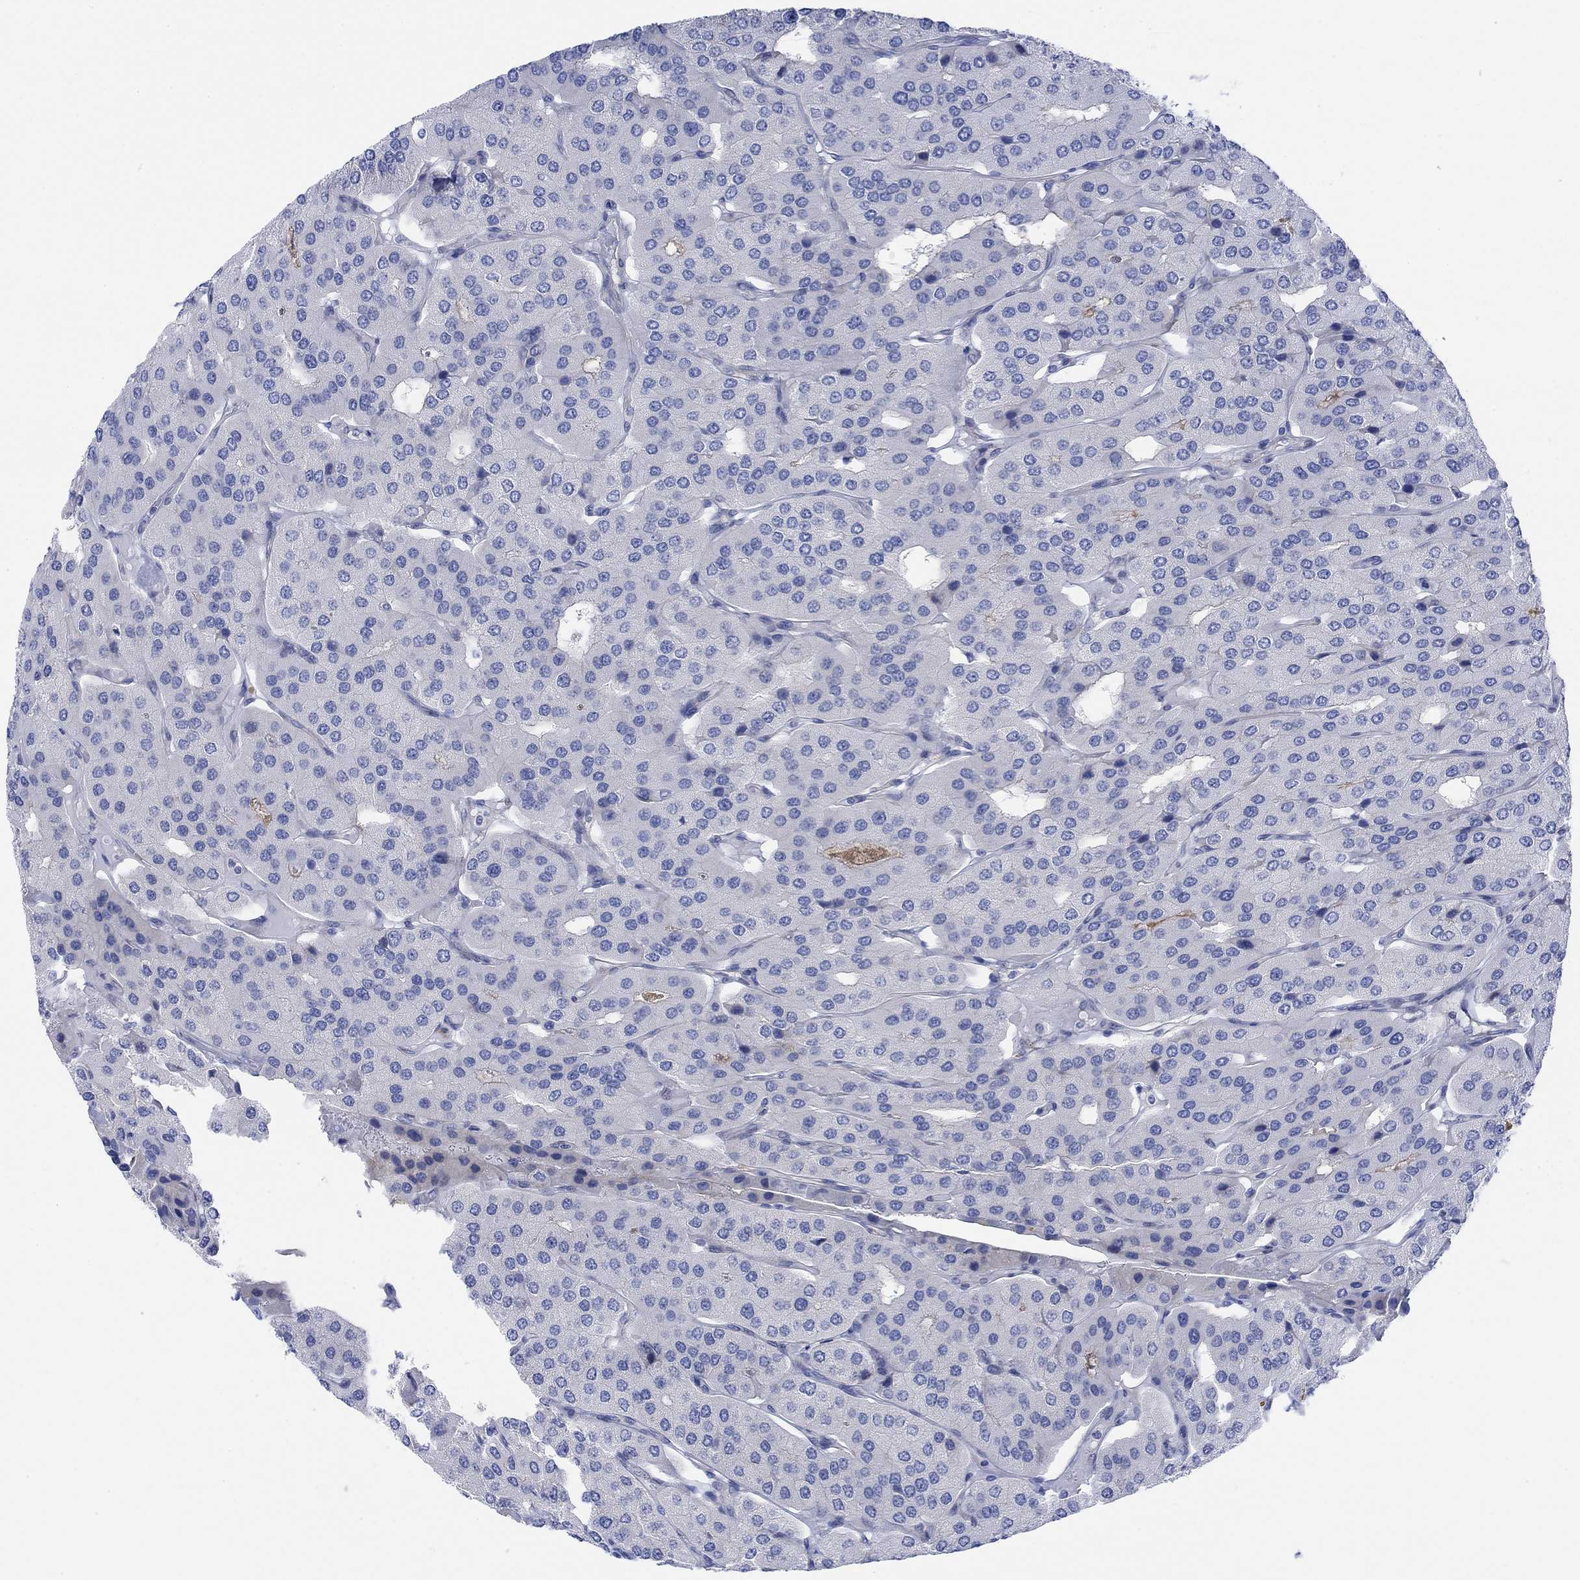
{"staining": {"intensity": "negative", "quantity": "none", "location": "none"}, "tissue": "parathyroid gland", "cell_type": "Glandular cells", "image_type": "normal", "snomed": [{"axis": "morphology", "description": "Normal tissue, NOS"}, {"axis": "morphology", "description": "Adenoma, NOS"}, {"axis": "topography", "description": "Parathyroid gland"}], "caption": "A photomicrograph of parathyroid gland stained for a protein reveals no brown staining in glandular cells. The staining is performed using DAB (3,3'-diaminobenzidine) brown chromogen with nuclei counter-stained in using hematoxylin.", "gene": "TLDC2", "patient": {"sex": "female", "age": 86}}